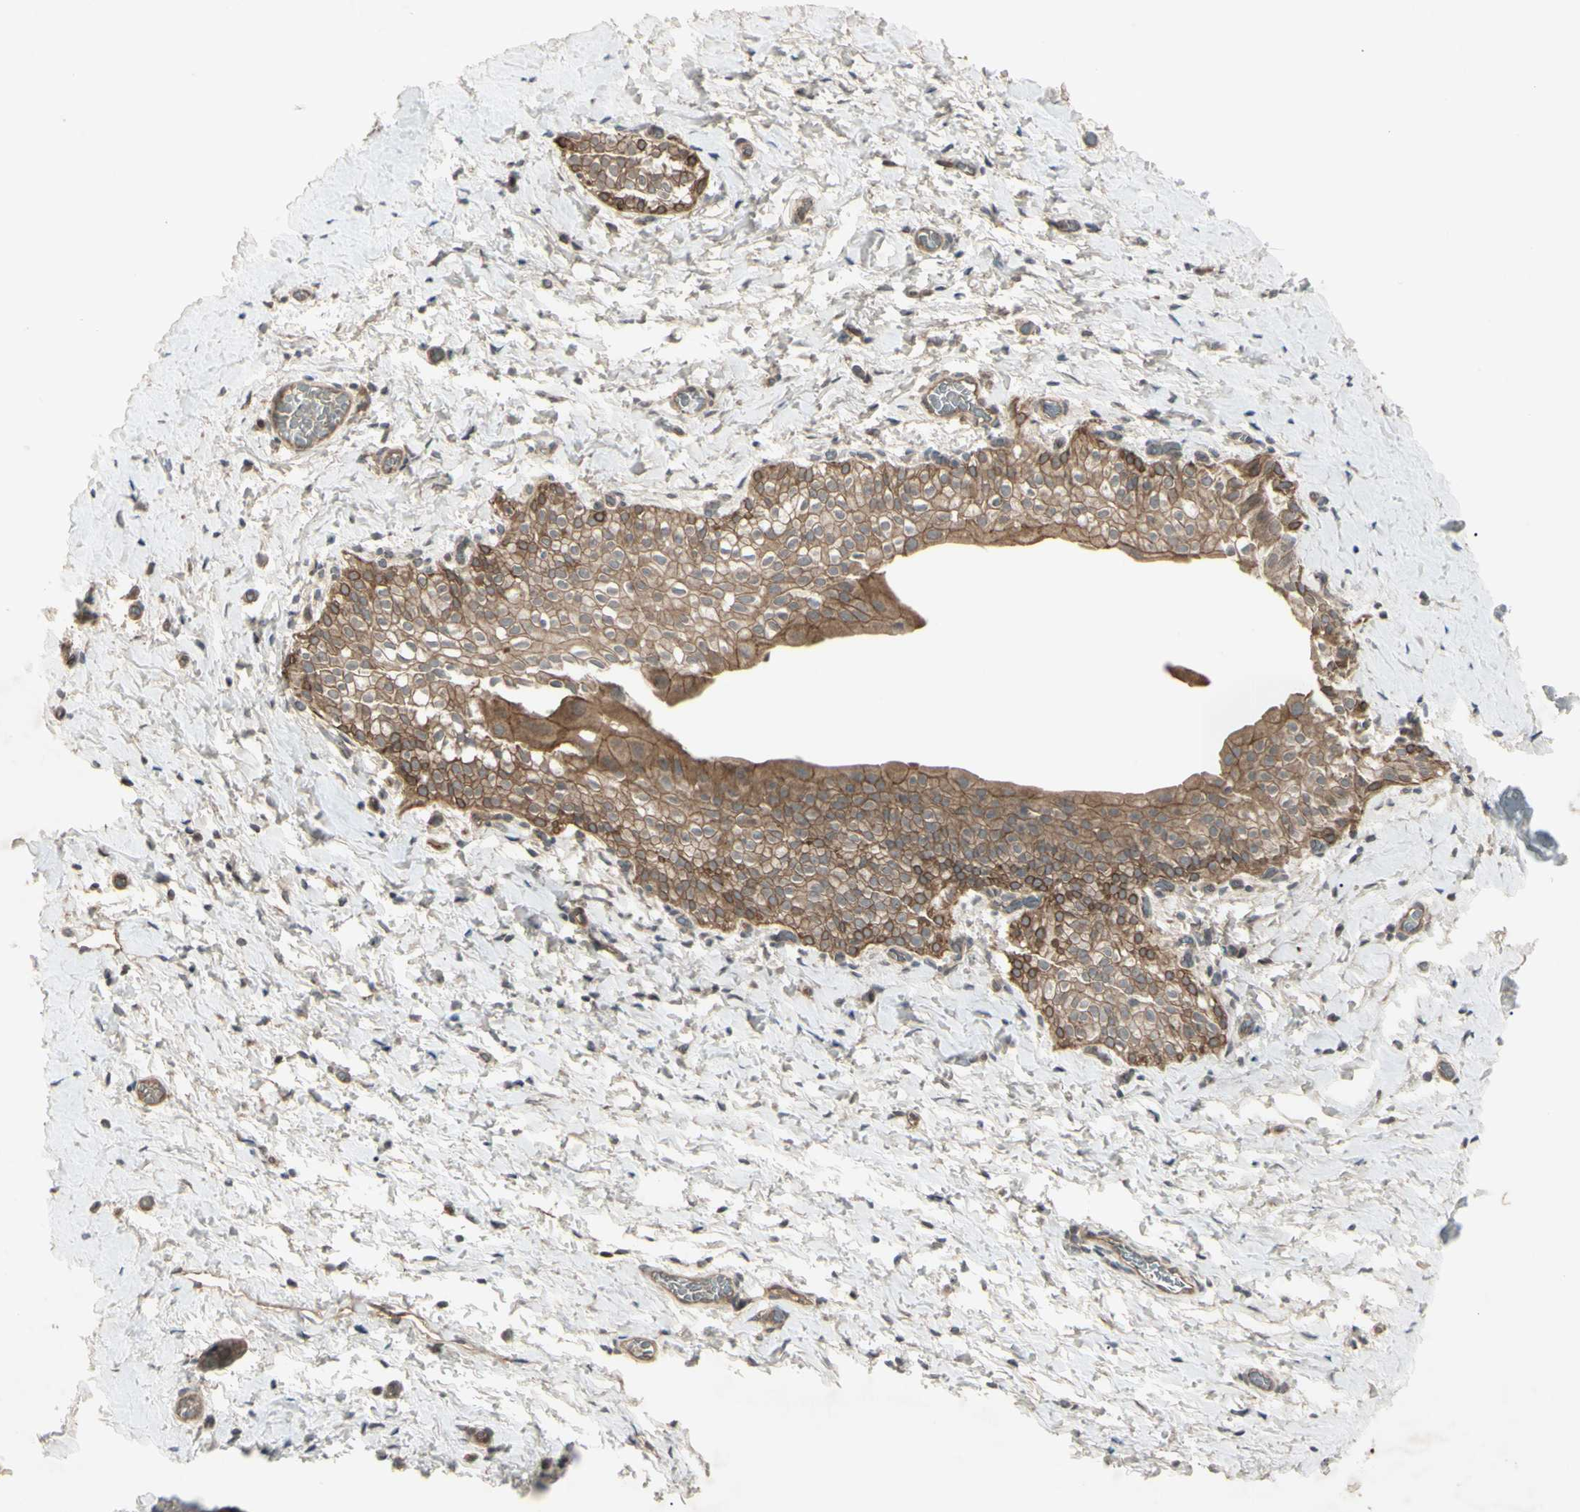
{"staining": {"intensity": "weak", "quantity": ">75%", "location": "cytoplasmic/membranous"}, "tissue": "smooth muscle", "cell_type": "Smooth muscle cells", "image_type": "normal", "snomed": [{"axis": "morphology", "description": "Normal tissue, NOS"}, {"axis": "topography", "description": "Smooth muscle"}], "caption": "Immunohistochemistry micrograph of benign smooth muscle stained for a protein (brown), which demonstrates low levels of weak cytoplasmic/membranous expression in approximately >75% of smooth muscle cells.", "gene": "JAG1", "patient": {"sex": "male", "age": 16}}